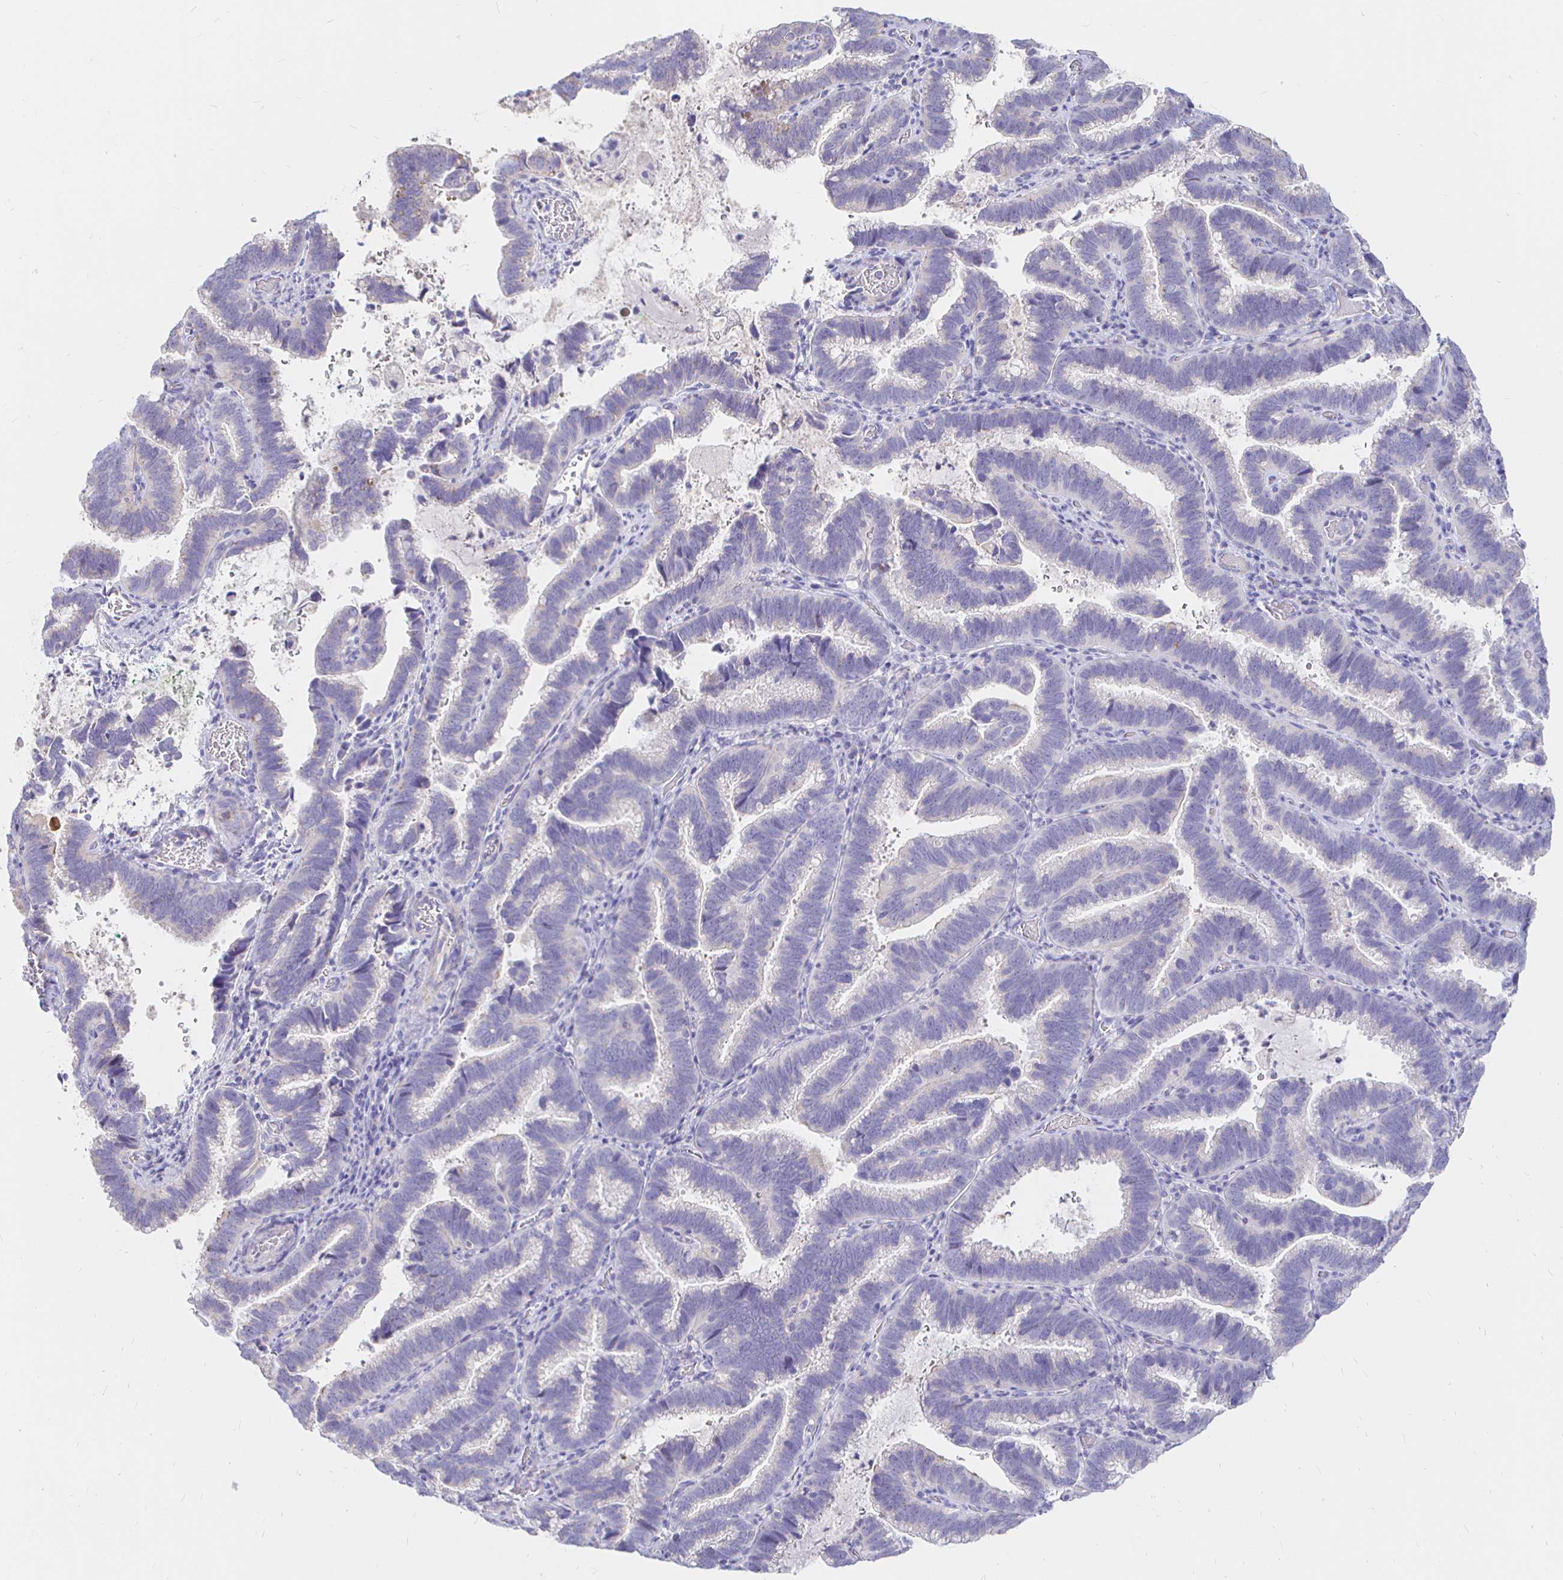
{"staining": {"intensity": "negative", "quantity": "none", "location": "none"}, "tissue": "cervical cancer", "cell_type": "Tumor cells", "image_type": "cancer", "snomed": [{"axis": "morphology", "description": "Adenocarcinoma, NOS"}, {"axis": "topography", "description": "Cervix"}], "caption": "DAB immunohistochemical staining of human adenocarcinoma (cervical) displays no significant positivity in tumor cells.", "gene": "NECAB1", "patient": {"sex": "female", "age": 61}}